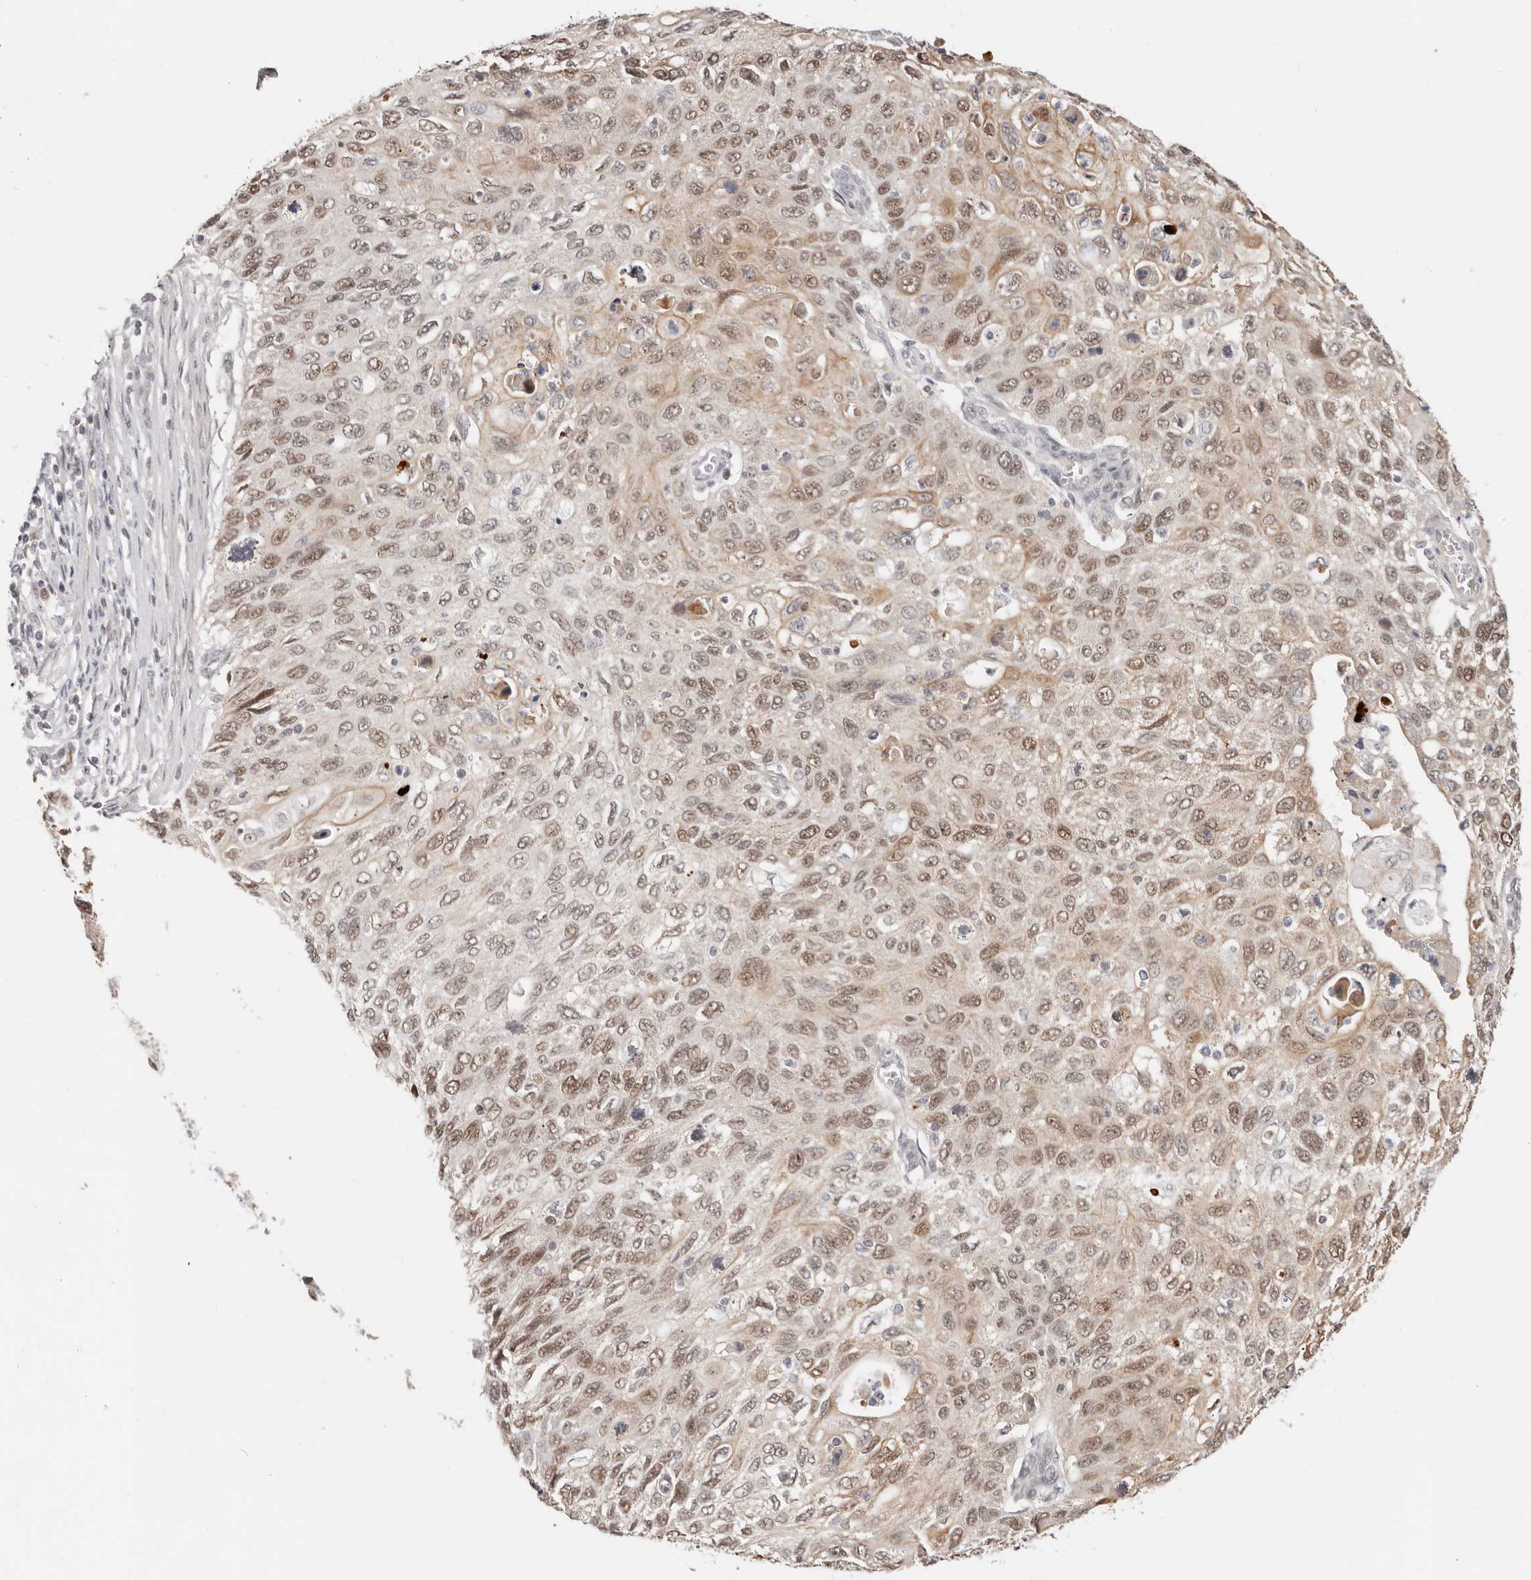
{"staining": {"intensity": "moderate", "quantity": ">75%", "location": "nuclear"}, "tissue": "cervical cancer", "cell_type": "Tumor cells", "image_type": "cancer", "snomed": [{"axis": "morphology", "description": "Squamous cell carcinoma, NOS"}, {"axis": "topography", "description": "Cervix"}], "caption": "Brown immunohistochemical staining in human cervical cancer (squamous cell carcinoma) displays moderate nuclear positivity in about >75% of tumor cells. (DAB = brown stain, brightfield microscopy at high magnification).", "gene": "RFC2", "patient": {"sex": "female", "age": 70}}